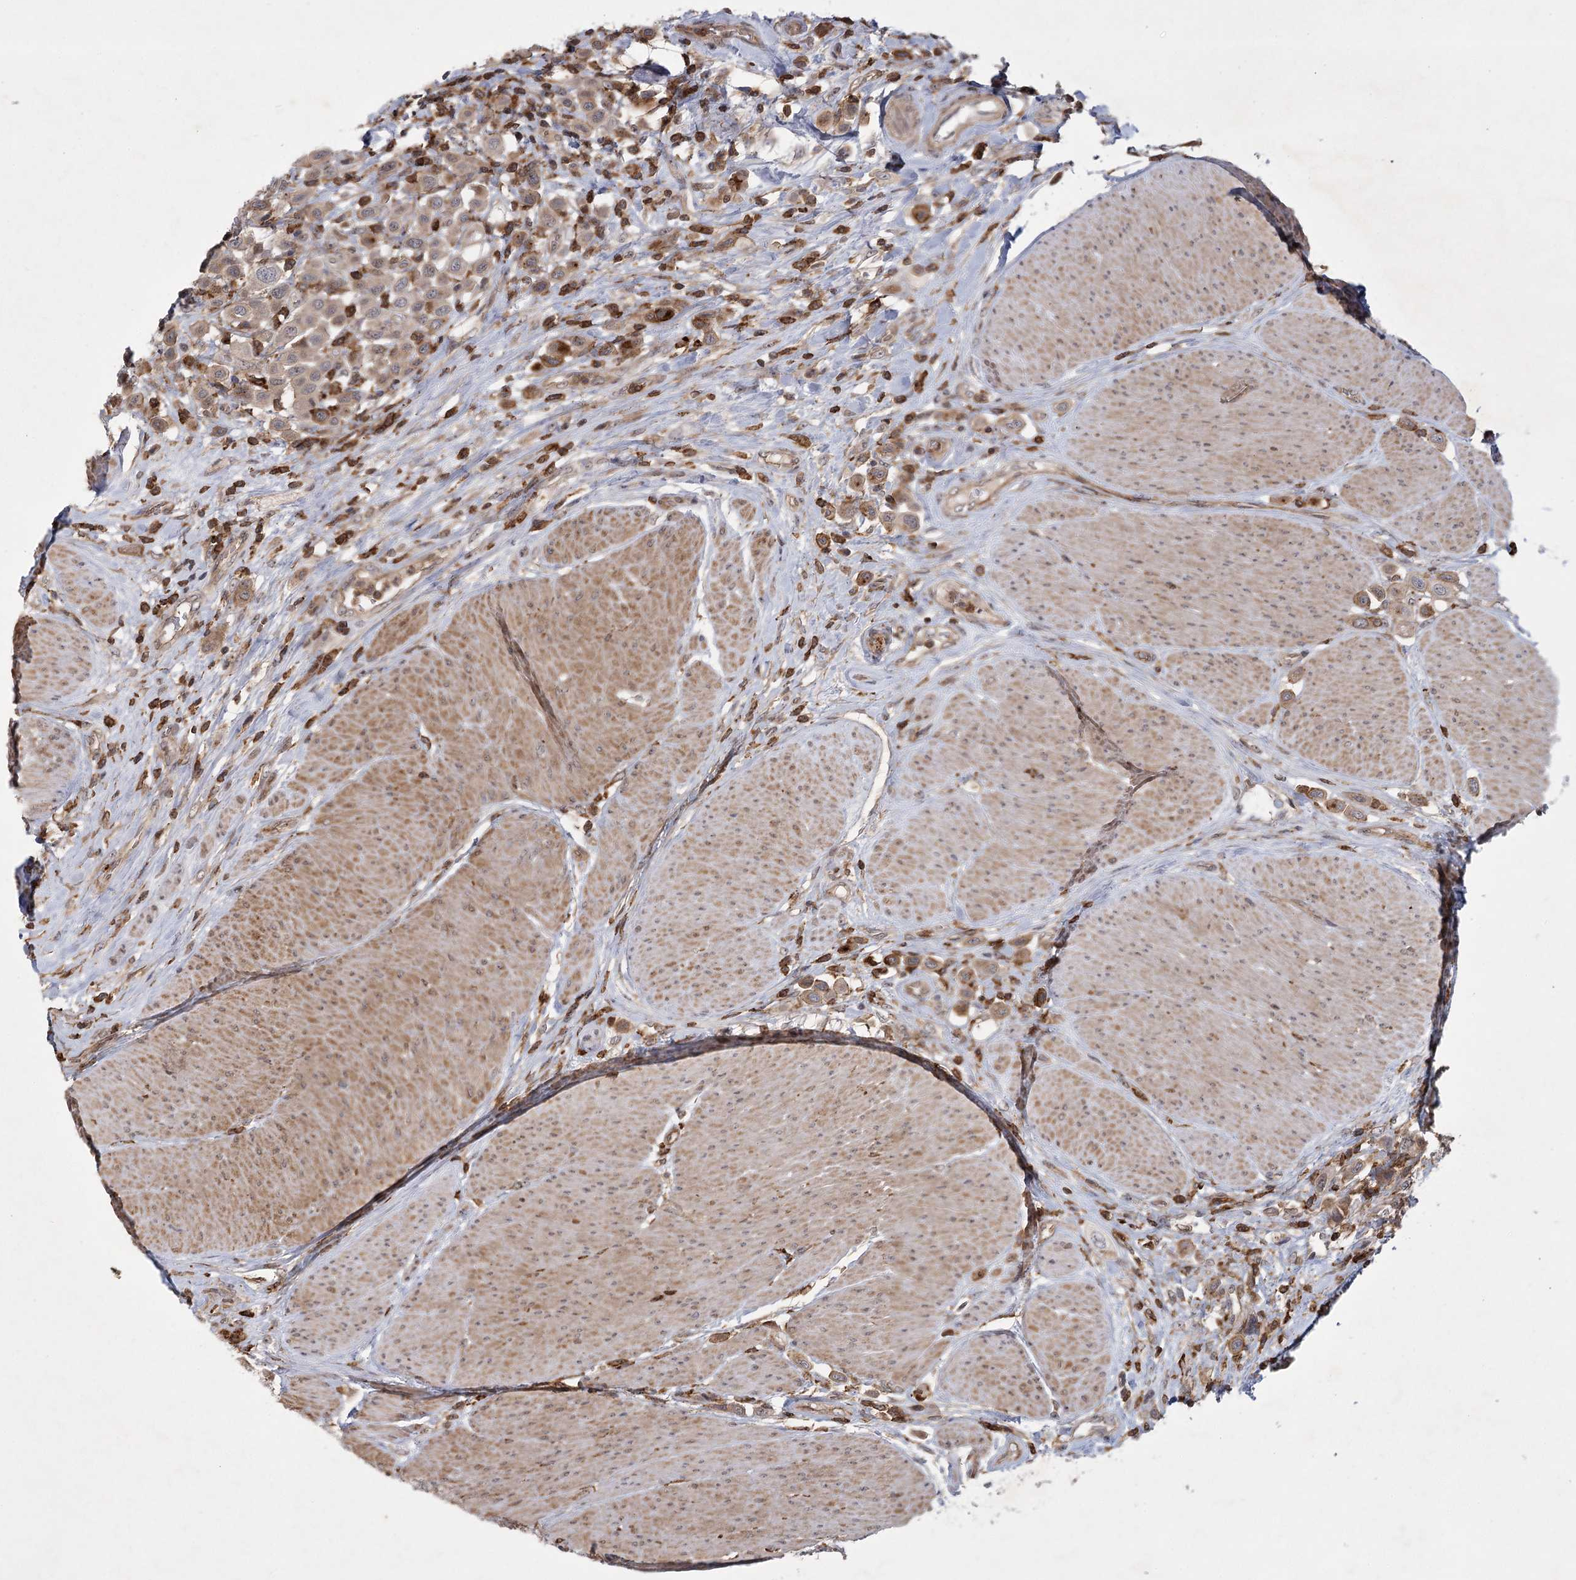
{"staining": {"intensity": "moderate", "quantity": ">75%", "location": "cytoplasmic/membranous"}, "tissue": "urothelial cancer", "cell_type": "Tumor cells", "image_type": "cancer", "snomed": [{"axis": "morphology", "description": "Urothelial carcinoma, High grade"}, {"axis": "topography", "description": "Urinary bladder"}], "caption": "An image of urothelial cancer stained for a protein reveals moderate cytoplasmic/membranous brown staining in tumor cells. (DAB (3,3'-diaminobenzidine) IHC, brown staining for protein, blue staining for nuclei).", "gene": "MEPE", "patient": {"sex": "male", "age": 50}}